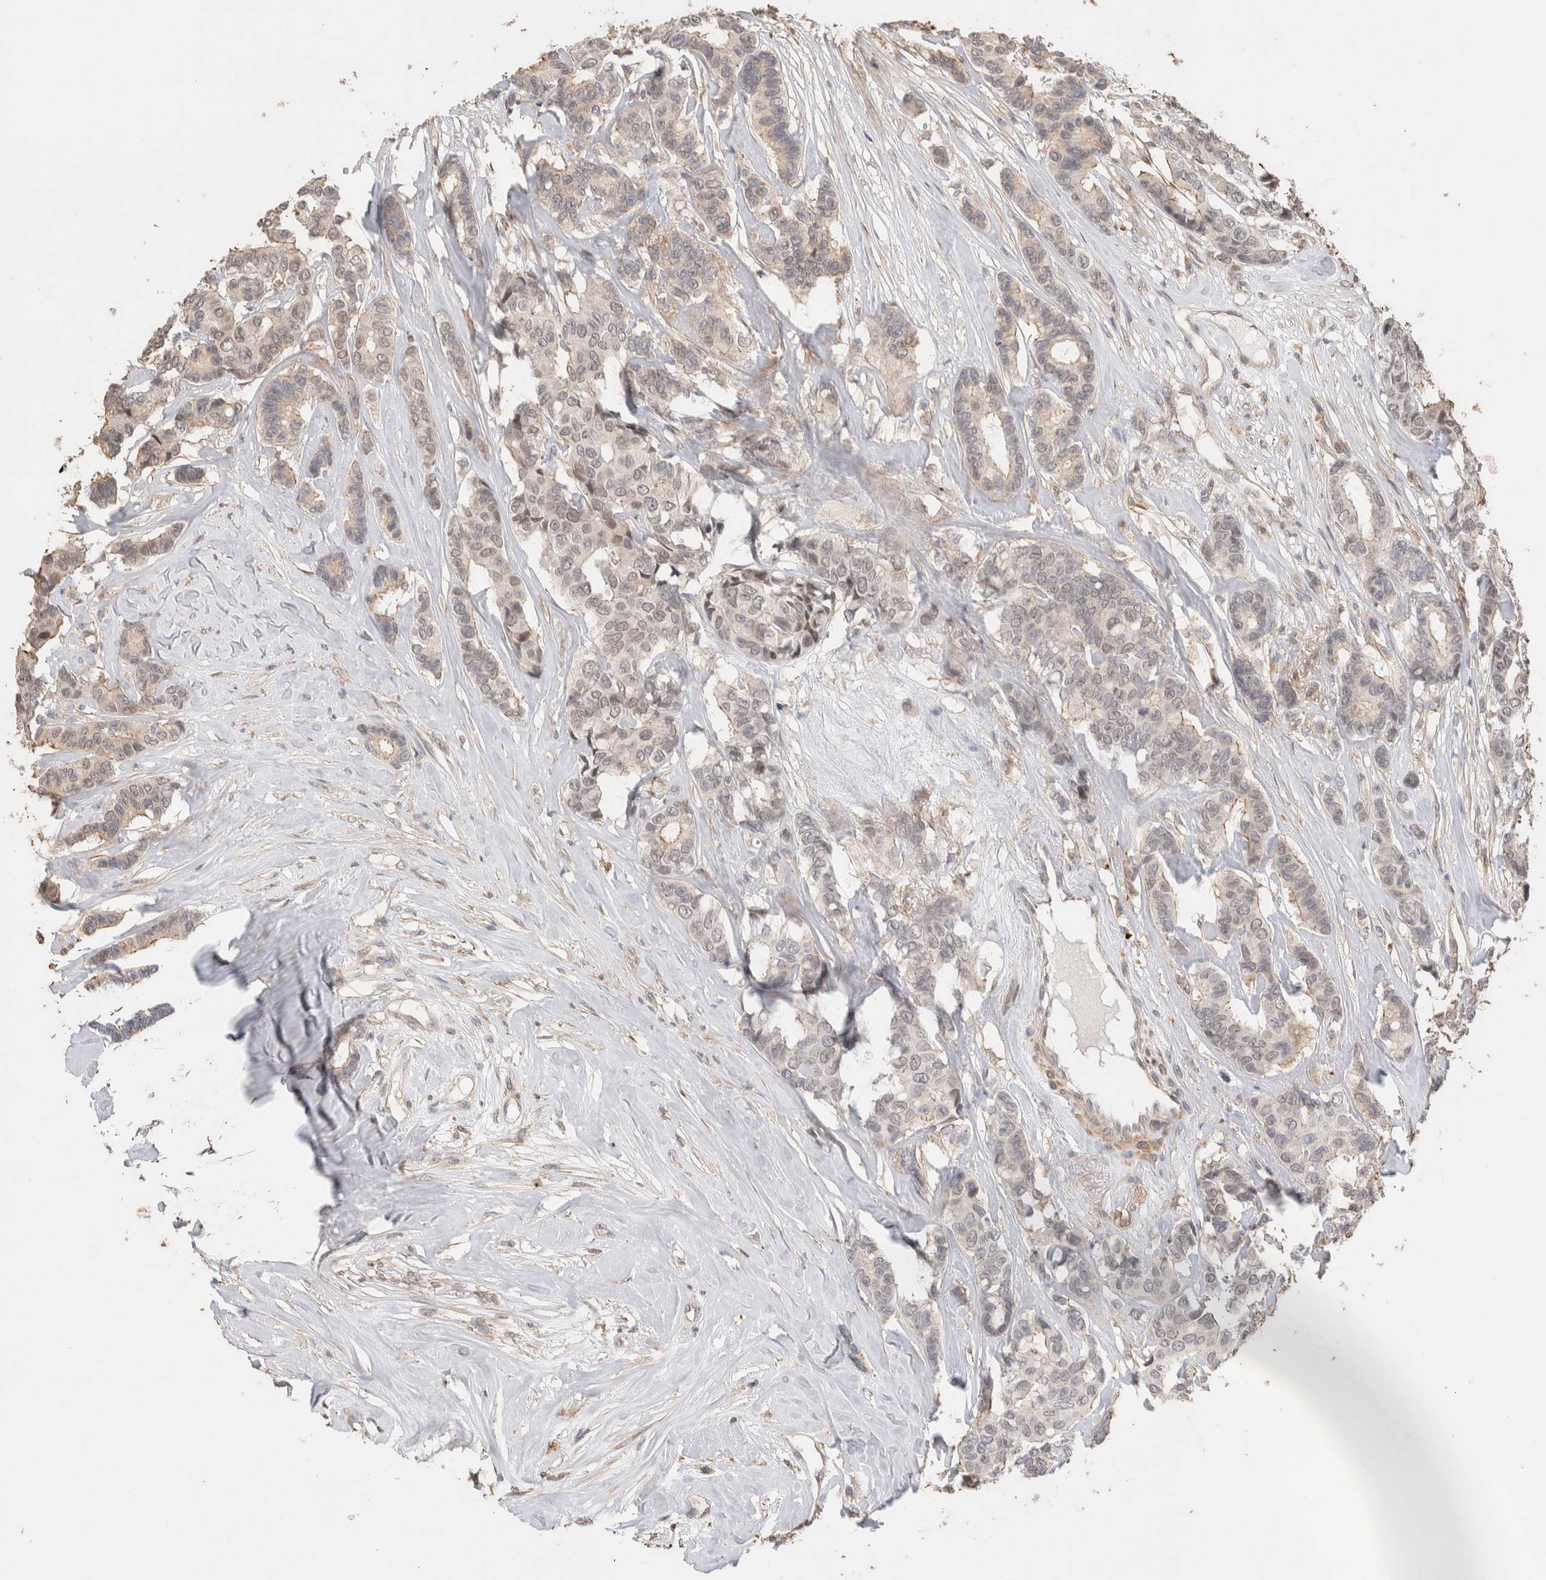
{"staining": {"intensity": "negative", "quantity": "none", "location": "none"}, "tissue": "breast cancer", "cell_type": "Tumor cells", "image_type": "cancer", "snomed": [{"axis": "morphology", "description": "Duct carcinoma"}, {"axis": "topography", "description": "Breast"}], "caption": "Immunohistochemical staining of breast cancer exhibits no significant positivity in tumor cells. The staining is performed using DAB brown chromogen with nuclei counter-stained in using hematoxylin.", "gene": "ZNF704", "patient": {"sex": "female", "age": 87}}